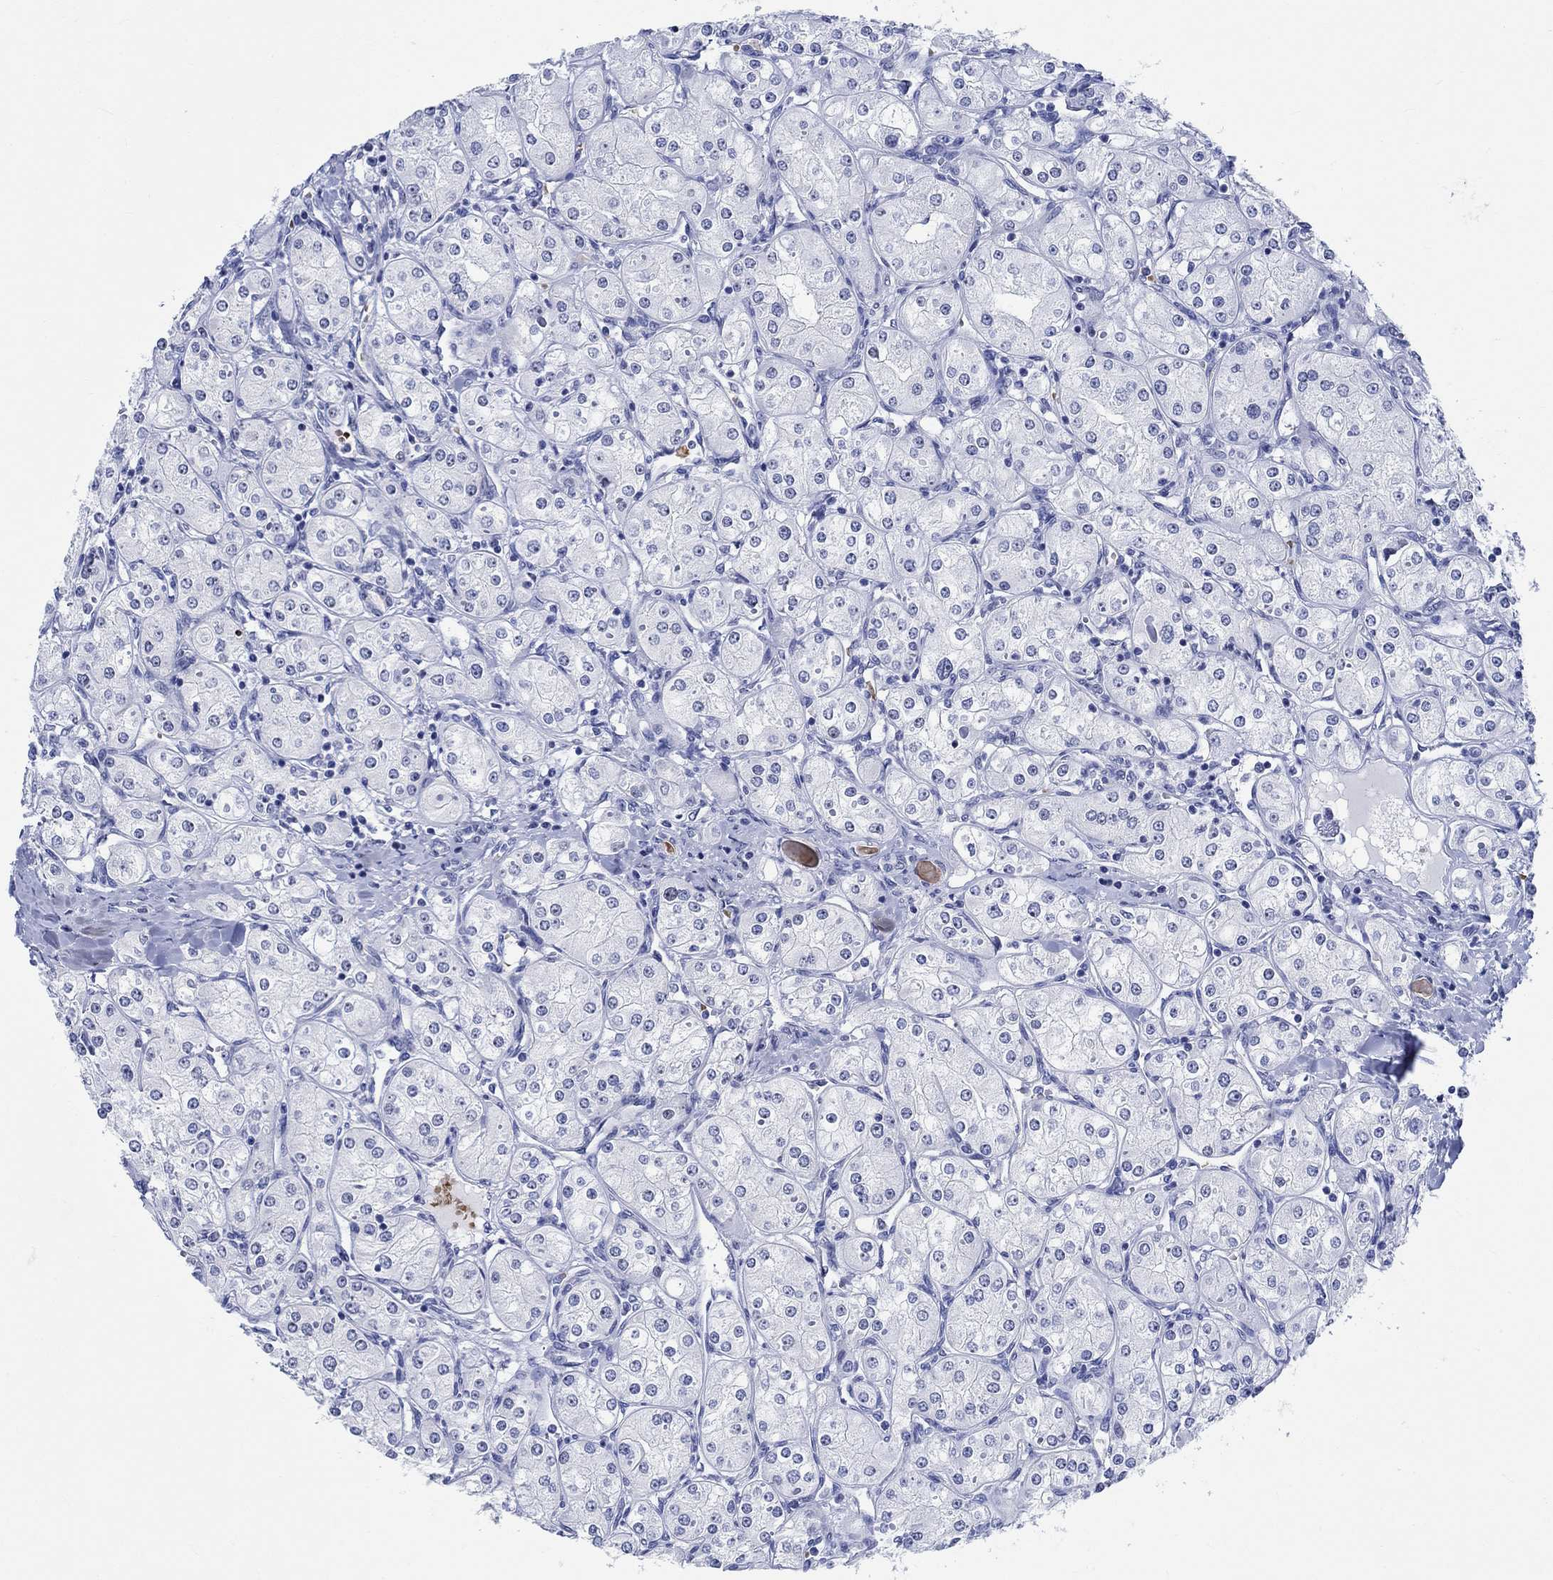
{"staining": {"intensity": "strong", "quantity": "<25%", "location": "nuclear"}, "tissue": "renal cancer", "cell_type": "Tumor cells", "image_type": "cancer", "snomed": [{"axis": "morphology", "description": "Adenocarcinoma, NOS"}, {"axis": "topography", "description": "Kidney"}], "caption": "Strong nuclear positivity for a protein is present in about <25% of tumor cells of renal adenocarcinoma using IHC.", "gene": "ZNF446", "patient": {"sex": "male", "age": 77}}